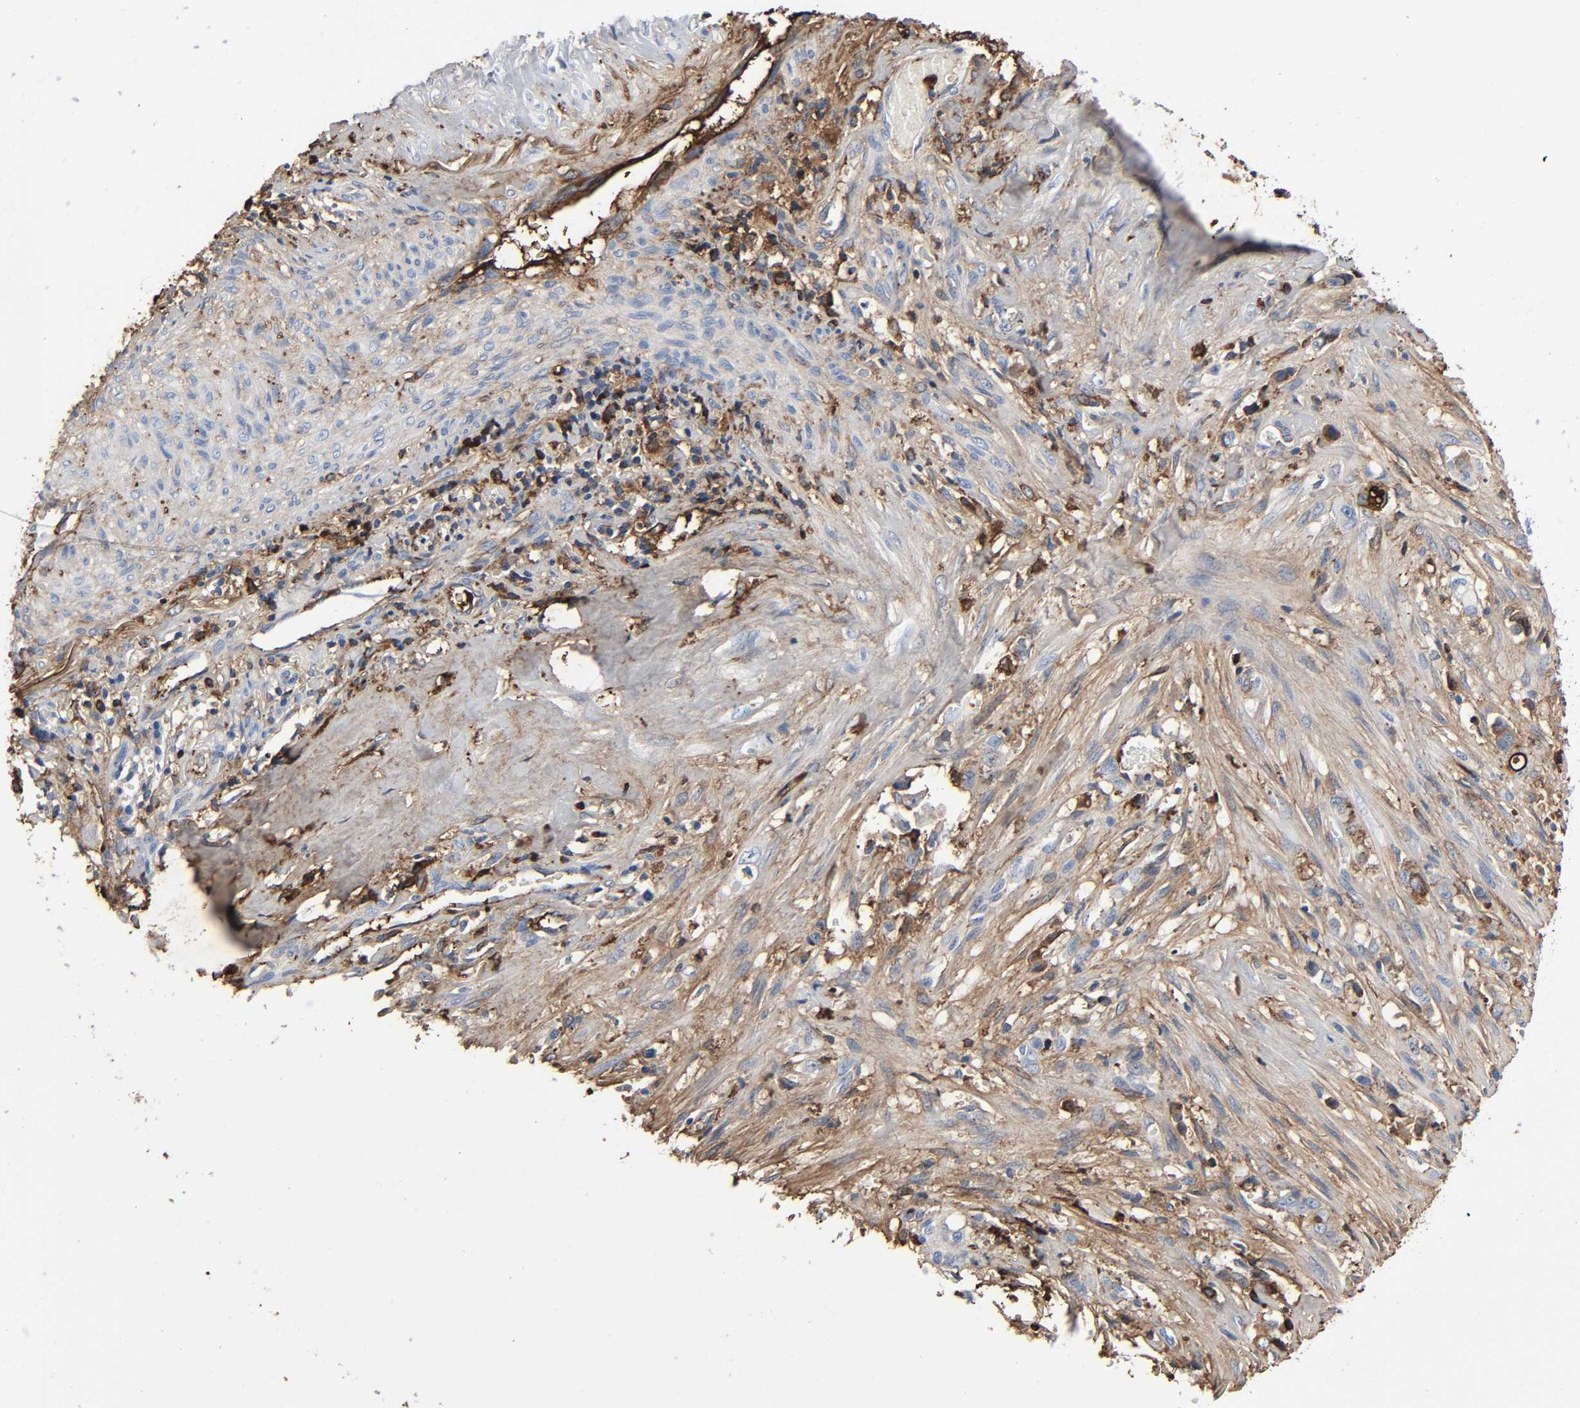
{"staining": {"intensity": "weak", "quantity": "25%-75%", "location": "cytoplasmic/membranous"}, "tissue": "liver cancer", "cell_type": "Tumor cells", "image_type": "cancer", "snomed": [{"axis": "morphology", "description": "Cholangiocarcinoma"}, {"axis": "topography", "description": "Liver"}], "caption": "Protein expression analysis of liver cancer (cholangiocarcinoma) demonstrates weak cytoplasmic/membranous expression in approximately 25%-75% of tumor cells. Immunohistochemistry stains the protein in brown and the nuclei are stained blue.", "gene": "C3", "patient": {"sex": "female", "age": 70}}